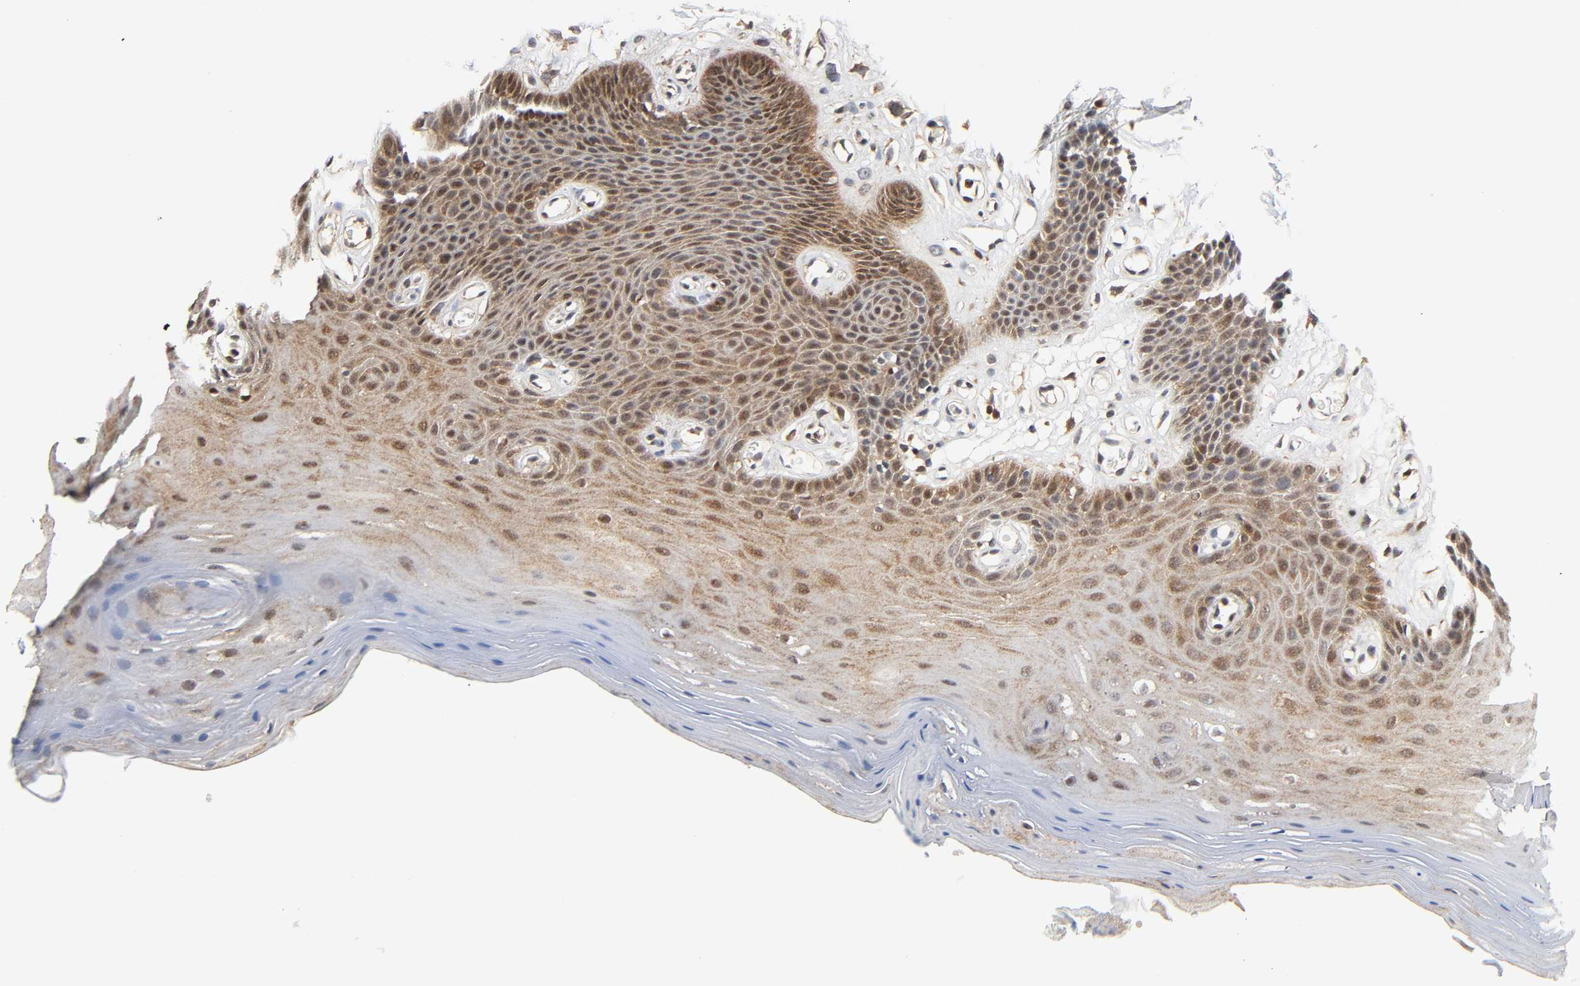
{"staining": {"intensity": "weak", "quantity": "25%-75%", "location": "cytoplasmic/membranous,nuclear"}, "tissue": "oral mucosa", "cell_type": "Squamous epithelial cells", "image_type": "normal", "snomed": [{"axis": "morphology", "description": "Normal tissue, NOS"}, {"axis": "morphology", "description": "Squamous cell carcinoma, NOS"}, {"axis": "topography", "description": "Skeletal muscle"}, {"axis": "topography", "description": "Oral tissue"}, {"axis": "topography", "description": "Head-Neck"}], "caption": "The micrograph displays immunohistochemical staining of unremarkable oral mucosa. There is weak cytoplasmic/membranous,nuclear staining is seen in approximately 25%-75% of squamous epithelial cells.", "gene": "CASP9", "patient": {"sex": "male", "age": 71}}